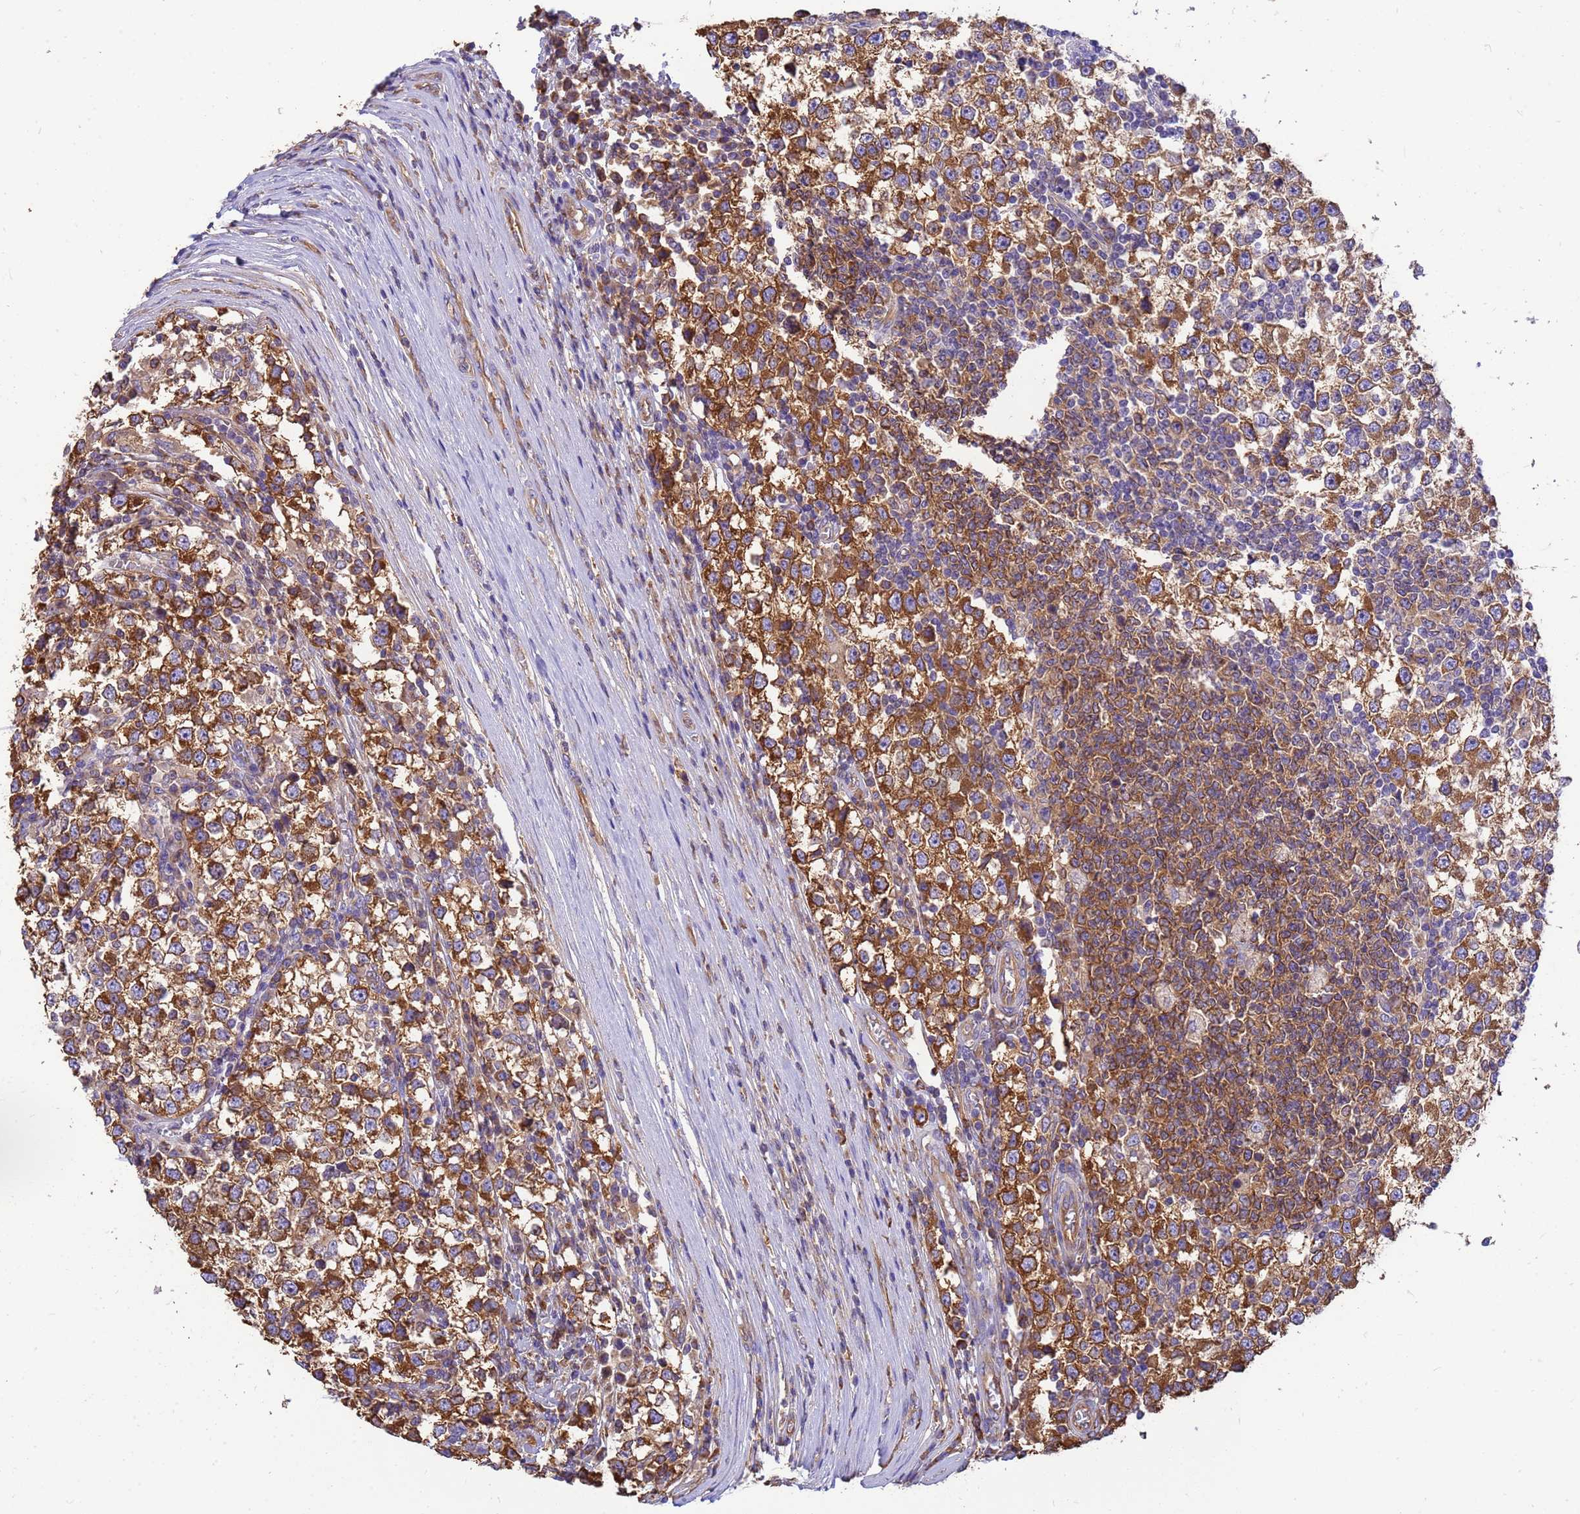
{"staining": {"intensity": "strong", "quantity": ">75%", "location": "cytoplasmic/membranous"}, "tissue": "testis cancer", "cell_type": "Tumor cells", "image_type": "cancer", "snomed": [{"axis": "morphology", "description": "Seminoma, NOS"}, {"axis": "topography", "description": "Testis"}], "caption": "Testis cancer (seminoma) tissue displays strong cytoplasmic/membranous positivity in approximately >75% of tumor cells", "gene": "TUBB1", "patient": {"sex": "male", "age": 65}}